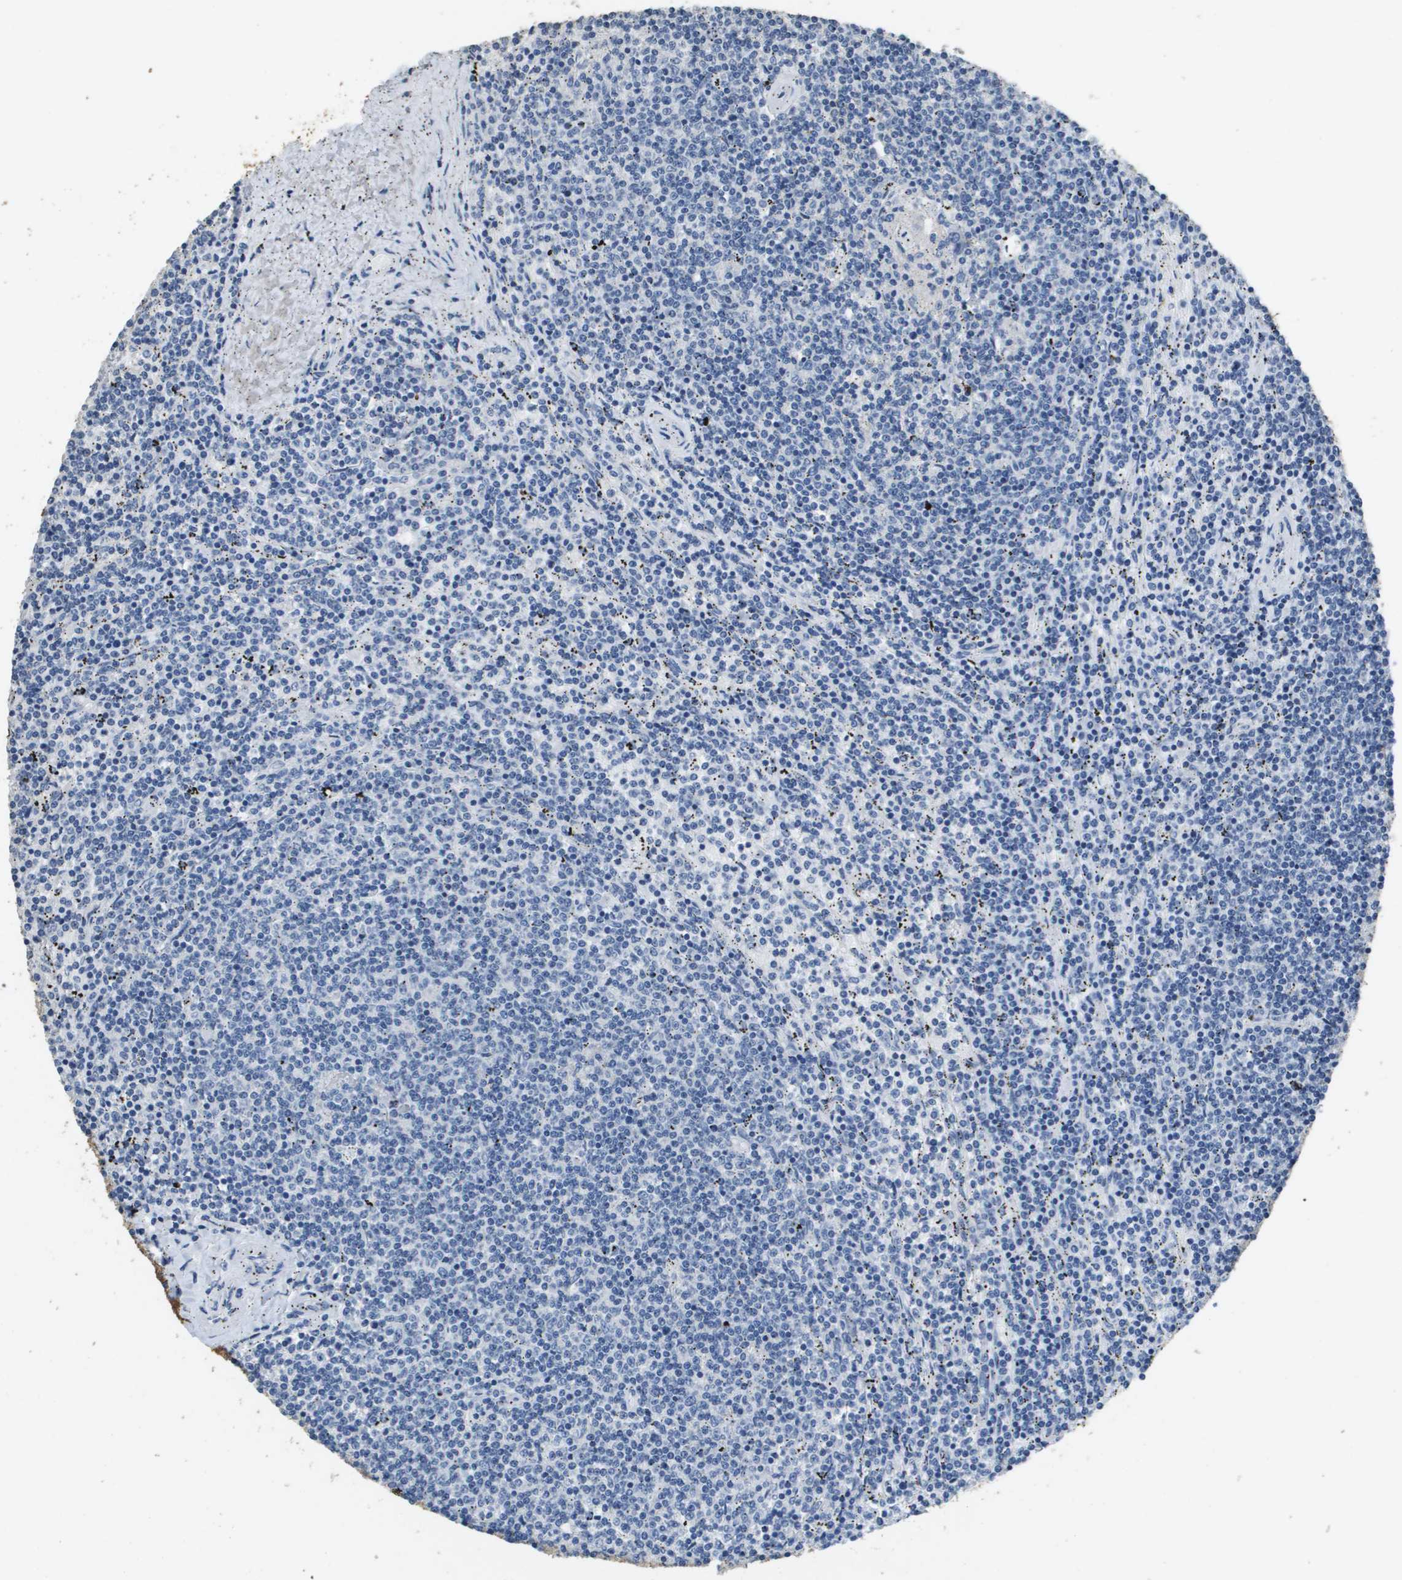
{"staining": {"intensity": "negative", "quantity": "none", "location": "none"}, "tissue": "lymphoma", "cell_type": "Tumor cells", "image_type": "cancer", "snomed": [{"axis": "morphology", "description": "Malignant lymphoma, non-Hodgkin's type, Low grade"}, {"axis": "topography", "description": "Spleen"}], "caption": "A photomicrograph of malignant lymphoma, non-Hodgkin's type (low-grade) stained for a protein exhibits no brown staining in tumor cells. (DAB IHC with hematoxylin counter stain).", "gene": "MT3", "patient": {"sex": "female", "age": 50}}